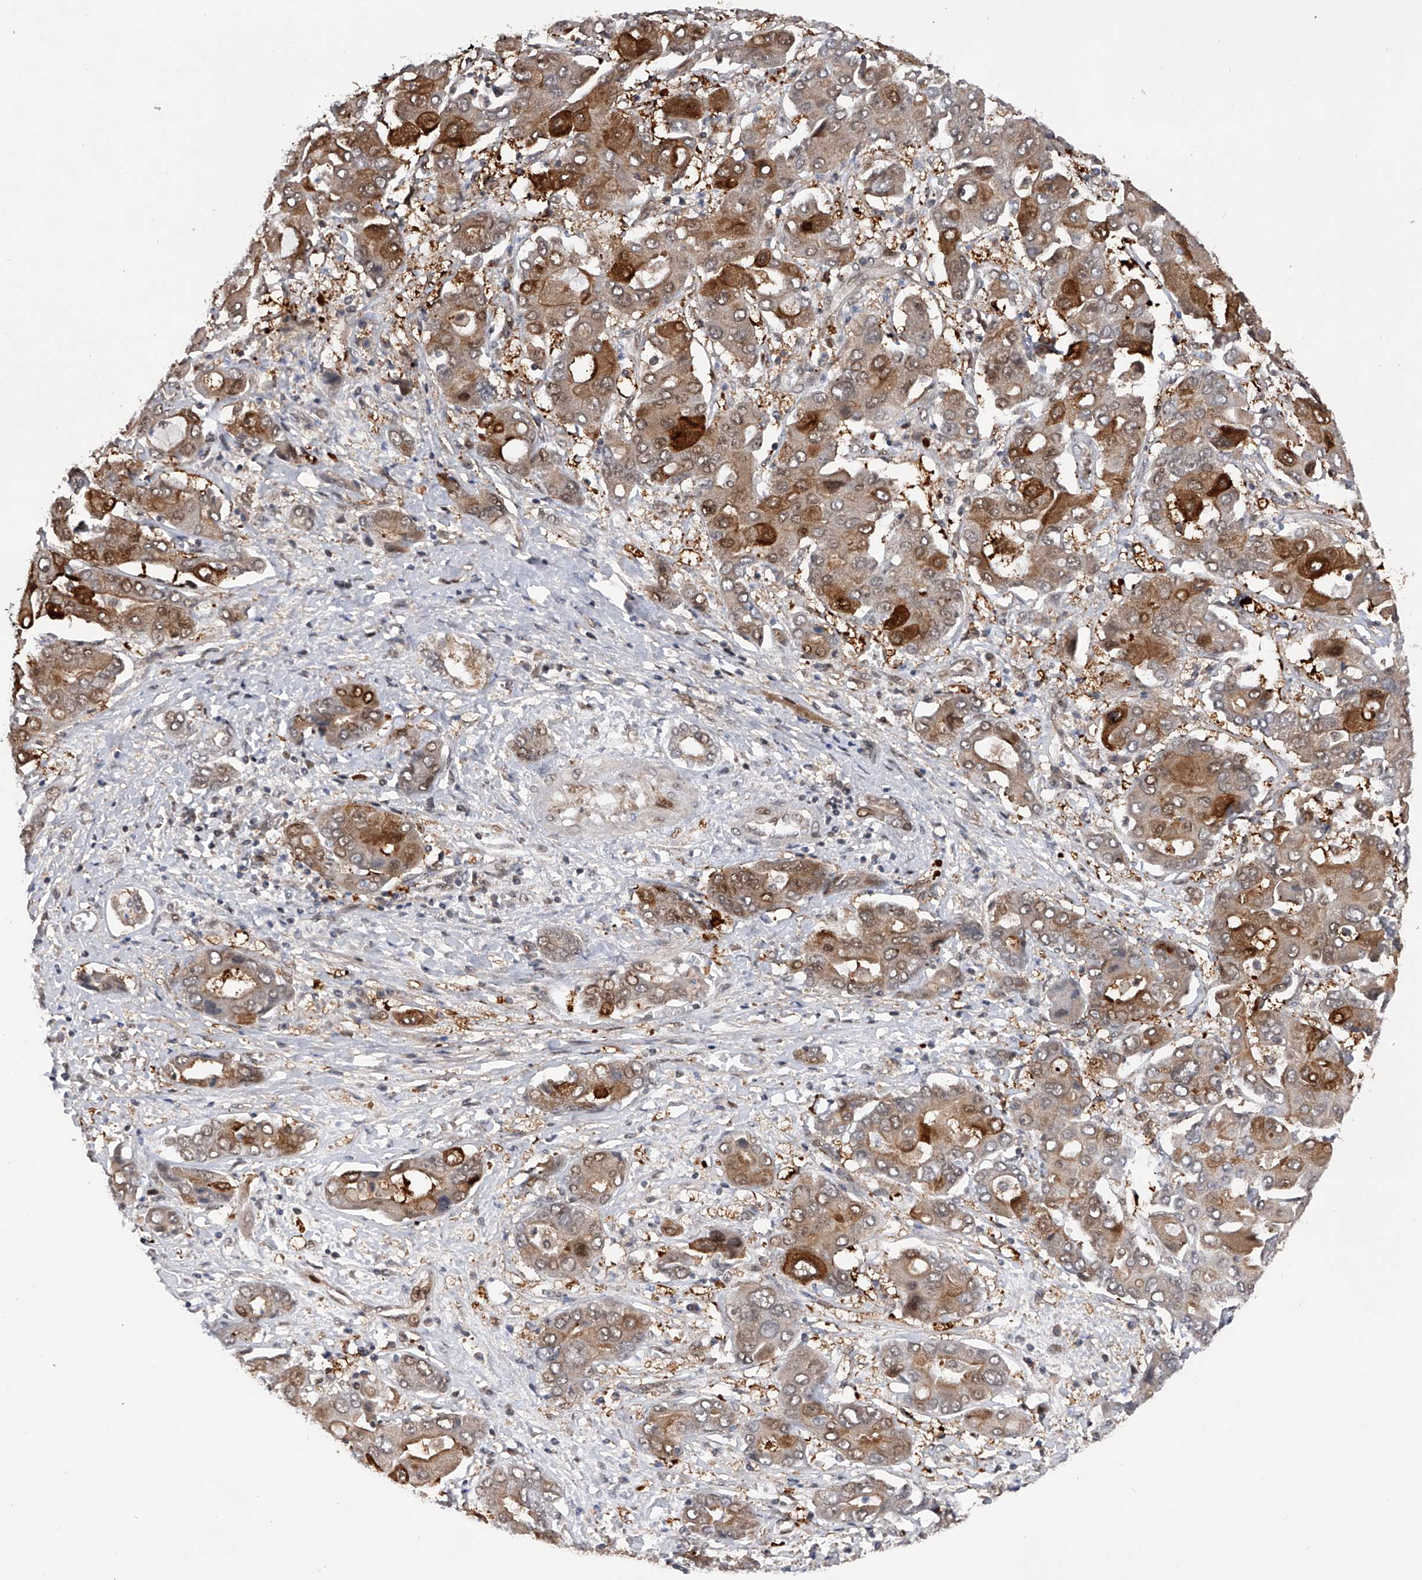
{"staining": {"intensity": "moderate", "quantity": ">75%", "location": "cytoplasmic/membranous,nuclear"}, "tissue": "liver cancer", "cell_type": "Tumor cells", "image_type": "cancer", "snomed": [{"axis": "morphology", "description": "Cholangiocarcinoma"}, {"axis": "topography", "description": "Liver"}], "caption": "Human liver cancer stained with a protein marker shows moderate staining in tumor cells.", "gene": "RWDD2A", "patient": {"sex": "male", "age": 67}}